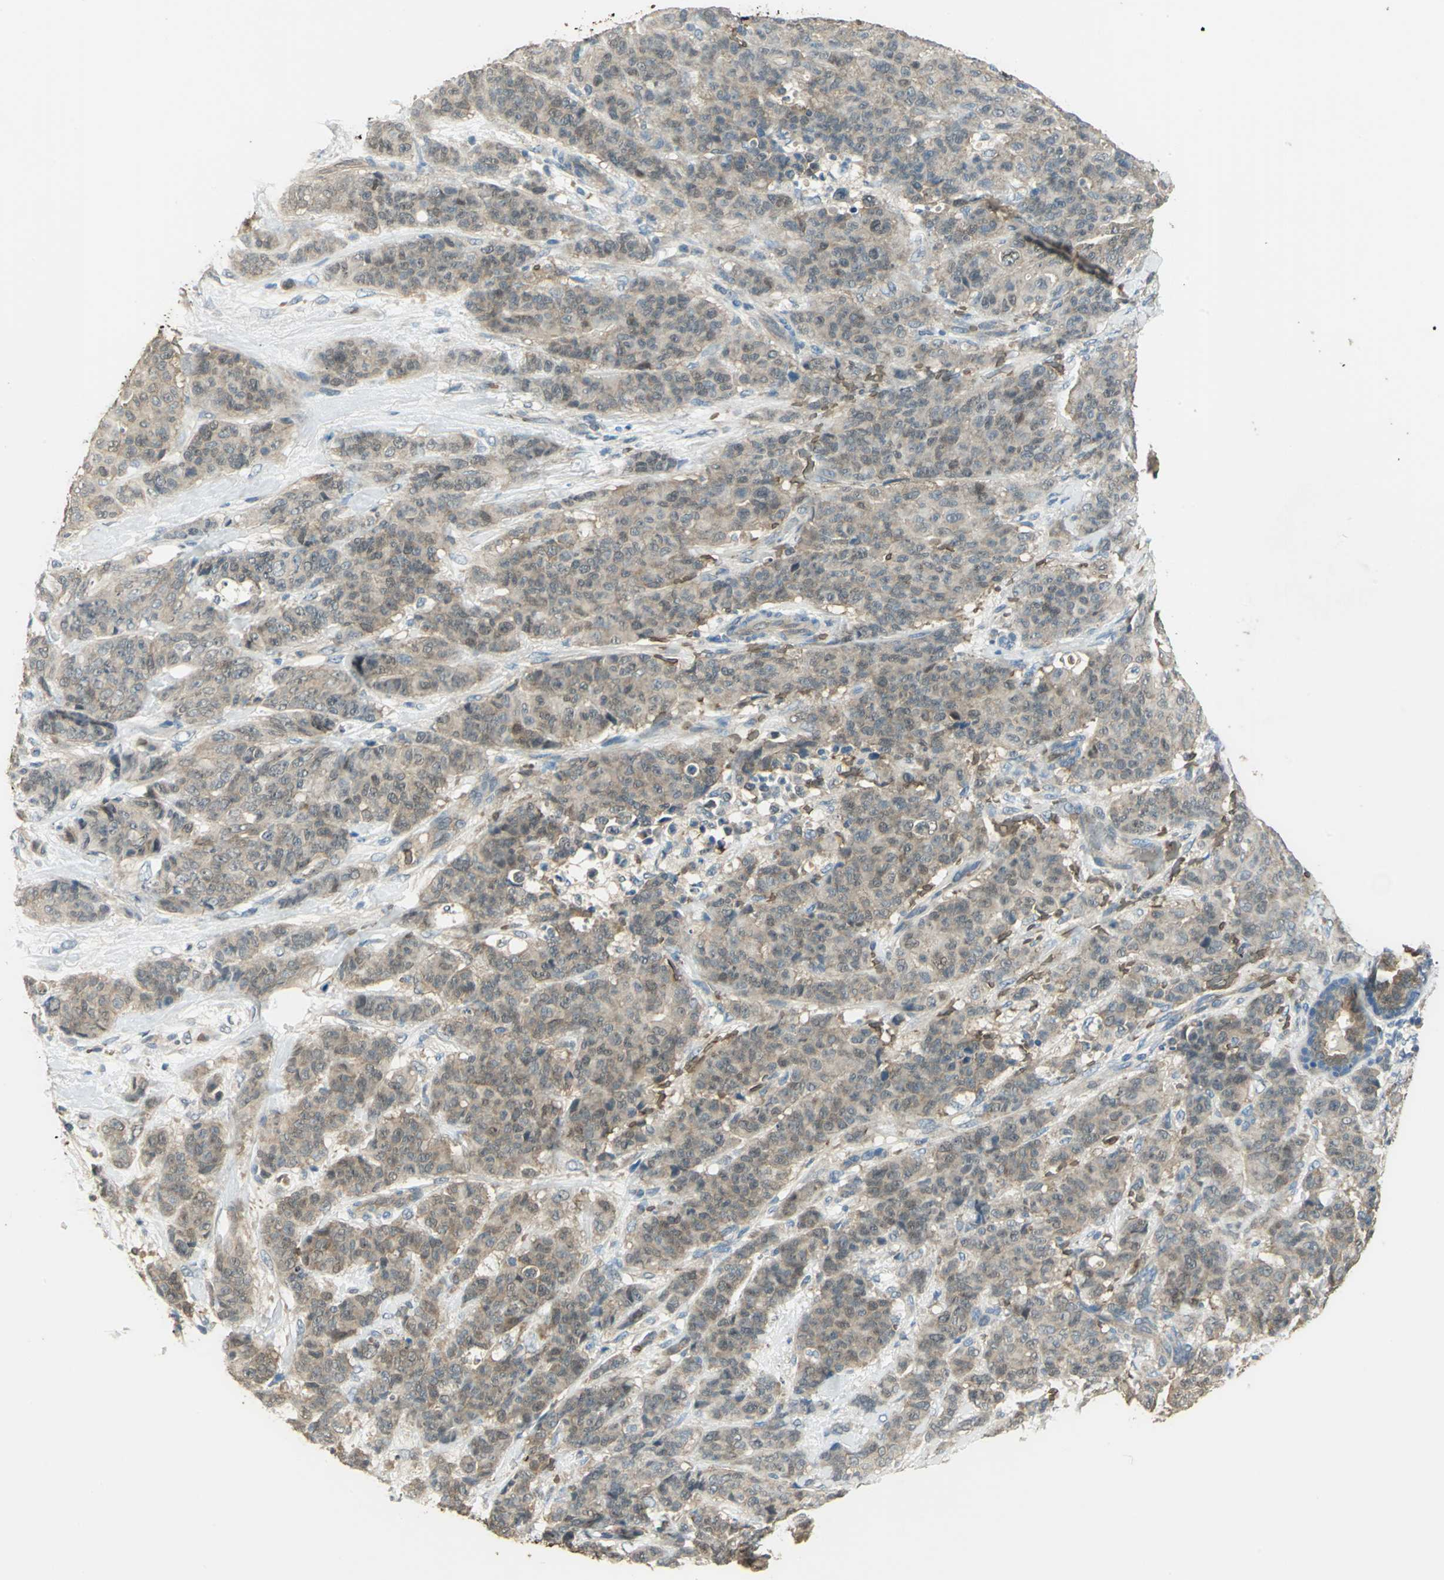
{"staining": {"intensity": "weak", "quantity": ">75%", "location": "cytoplasmic/membranous,nuclear"}, "tissue": "breast cancer", "cell_type": "Tumor cells", "image_type": "cancer", "snomed": [{"axis": "morphology", "description": "Duct carcinoma"}, {"axis": "topography", "description": "Breast"}], "caption": "Protein staining of breast cancer tissue reveals weak cytoplasmic/membranous and nuclear staining in approximately >75% of tumor cells.", "gene": "DDAH1", "patient": {"sex": "female", "age": 40}}